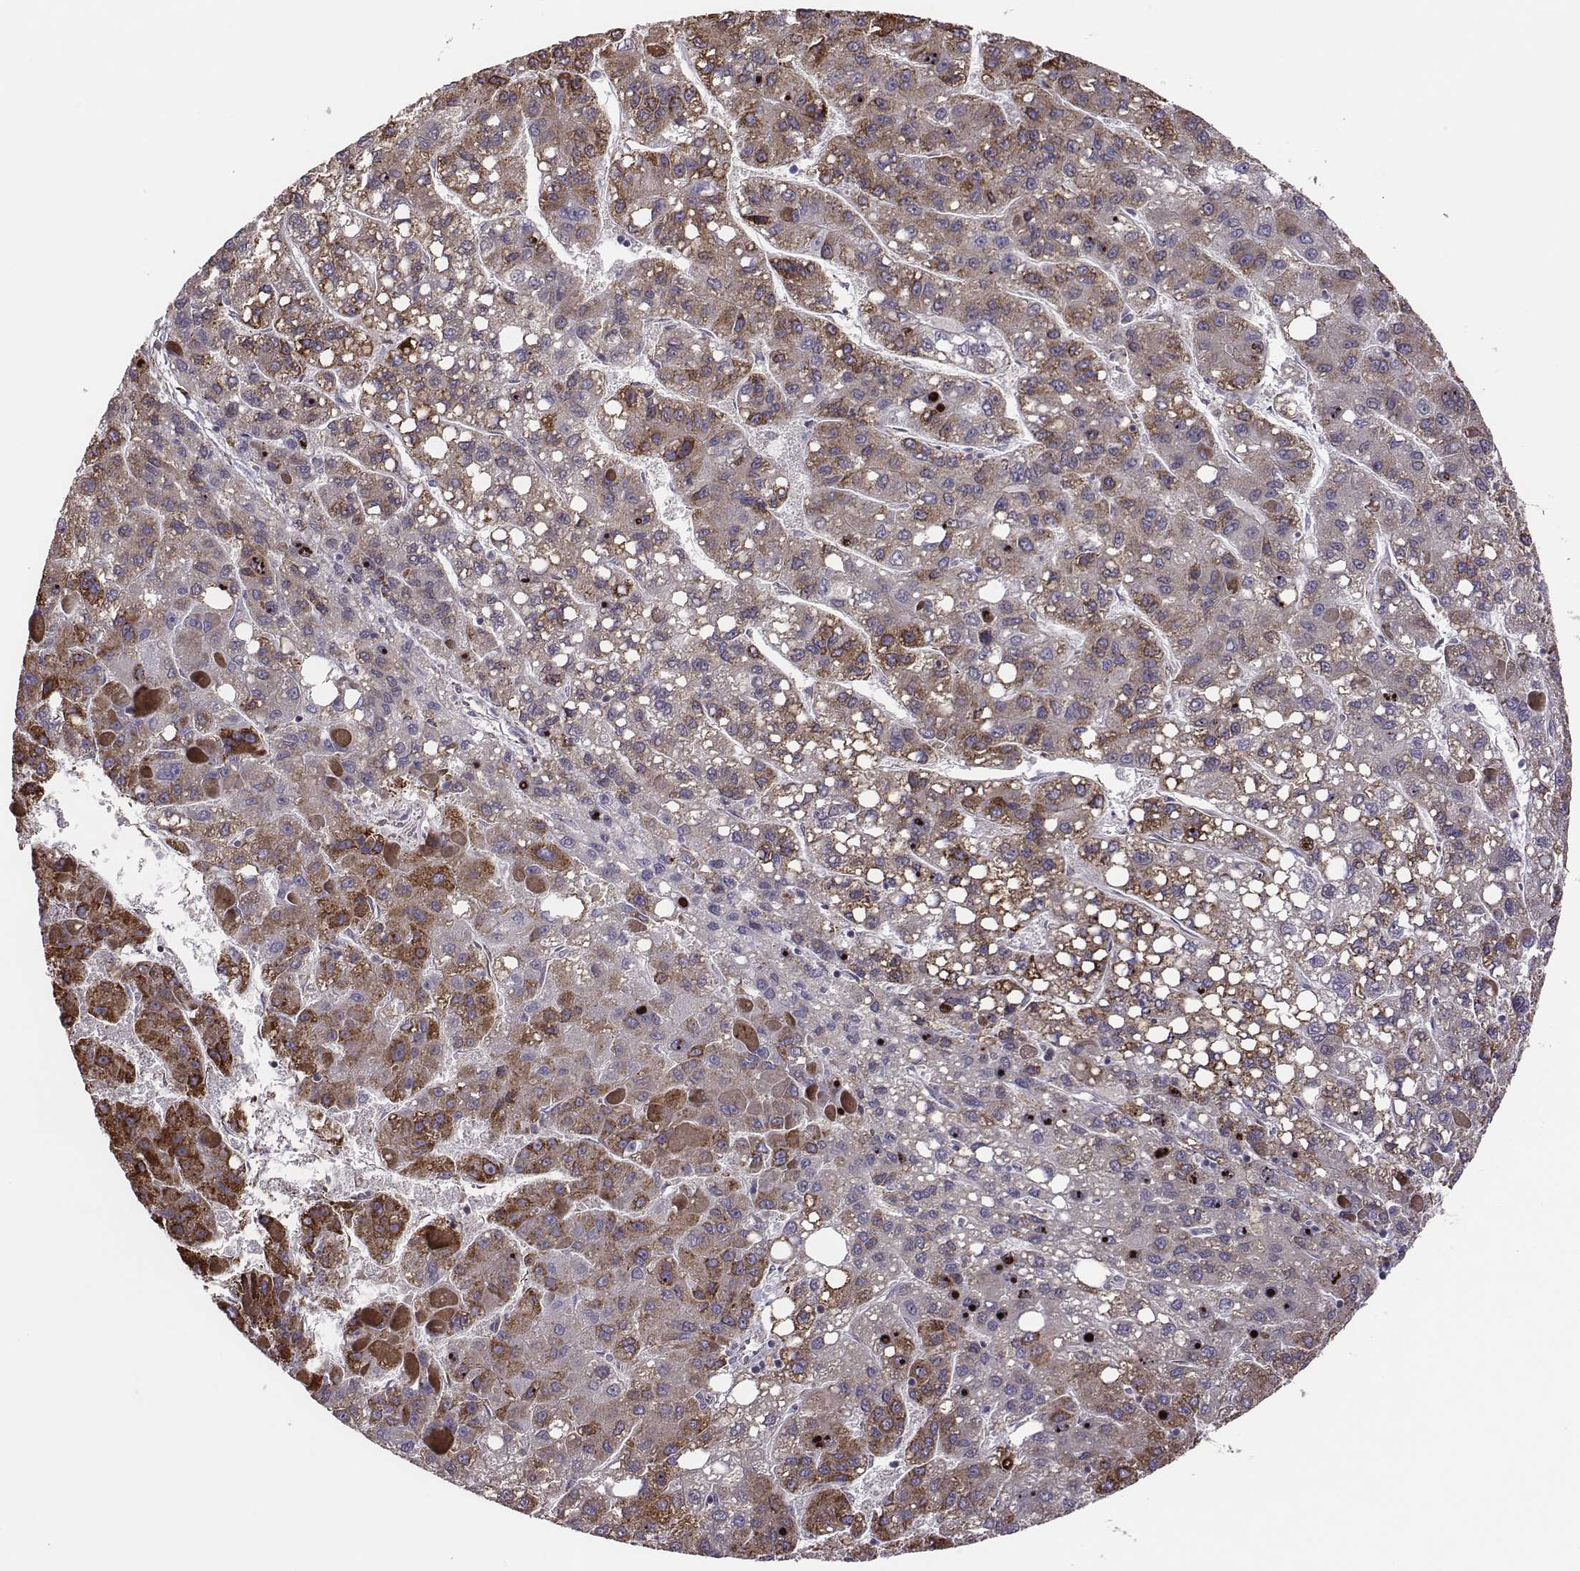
{"staining": {"intensity": "strong", "quantity": ">75%", "location": "cytoplasmic/membranous"}, "tissue": "liver cancer", "cell_type": "Tumor cells", "image_type": "cancer", "snomed": [{"axis": "morphology", "description": "Carcinoma, Hepatocellular, NOS"}, {"axis": "topography", "description": "Liver"}], "caption": "Immunohistochemical staining of human hepatocellular carcinoma (liver) shows strong cytoplasmic/membranous protein positivity in about >75% of tumor cells. Using DAB (3,3'-diaminobenzidine) (brown) and hematoxylin (blue) stains, captured at high magnification using brightfield microscopy.", "gene": "SELENOI", "patient": {"sex": "female", "age": 82}}